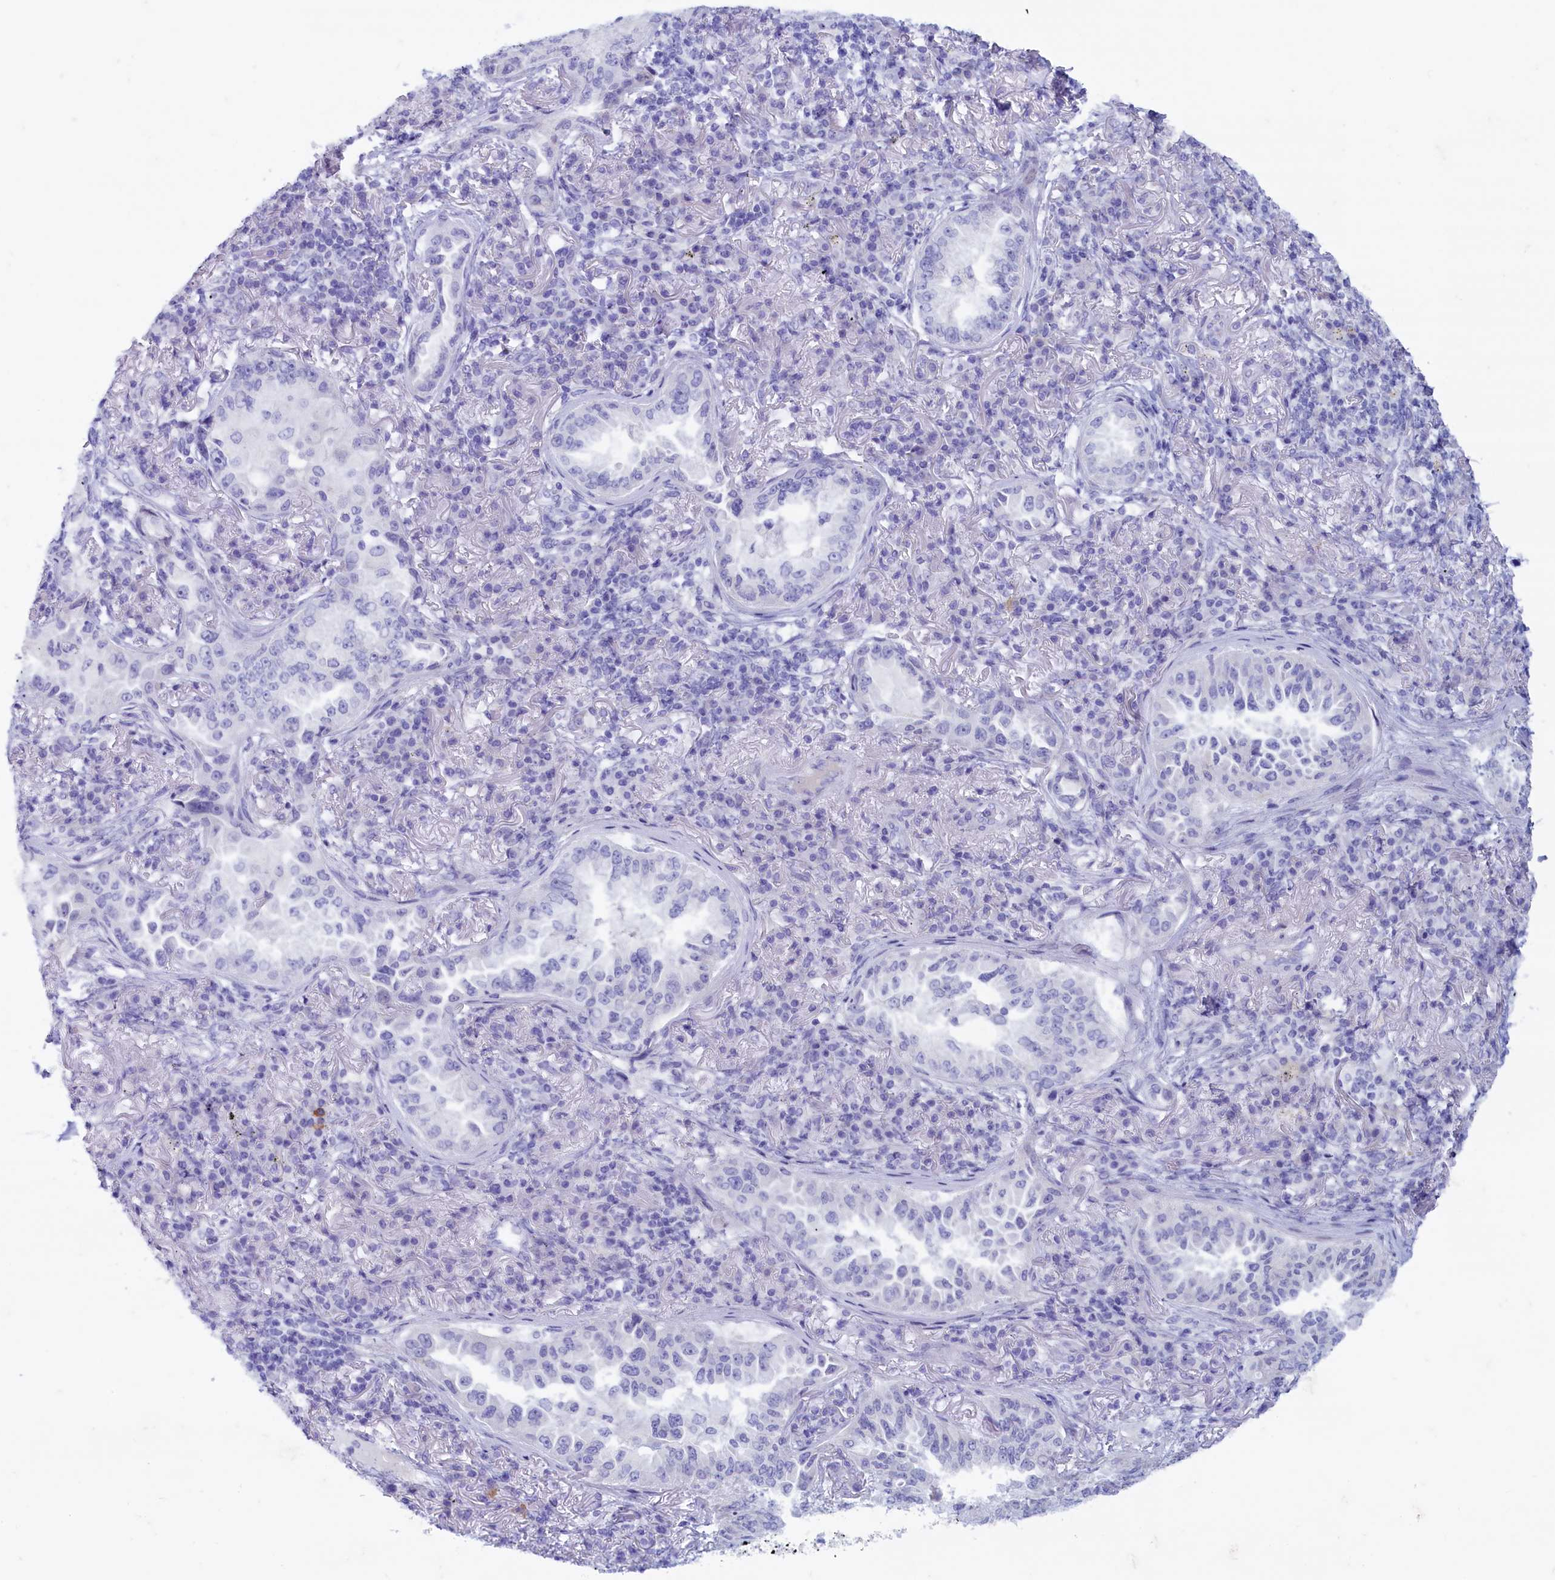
{"staining": {"intensity": "negative", "quantity": "none", "location": "none"}, "tissue": "lung cancer", "cell_type": "Tumor cells", "image_type": "cancer", "snomed": [{"axis": "morphology", "description": "Adenocarcinoma, NOS"}, {"axis": "topography", "description": "Lung"}], "caption": "A high-resolution histopathology image shows immunohistochemistry staining of lung cancer (adenocarcinoma), which shows no significant staining in tumor cells.", "gene": "MAP1LC3A", "patient": {"sex": "female", "age": 69}}